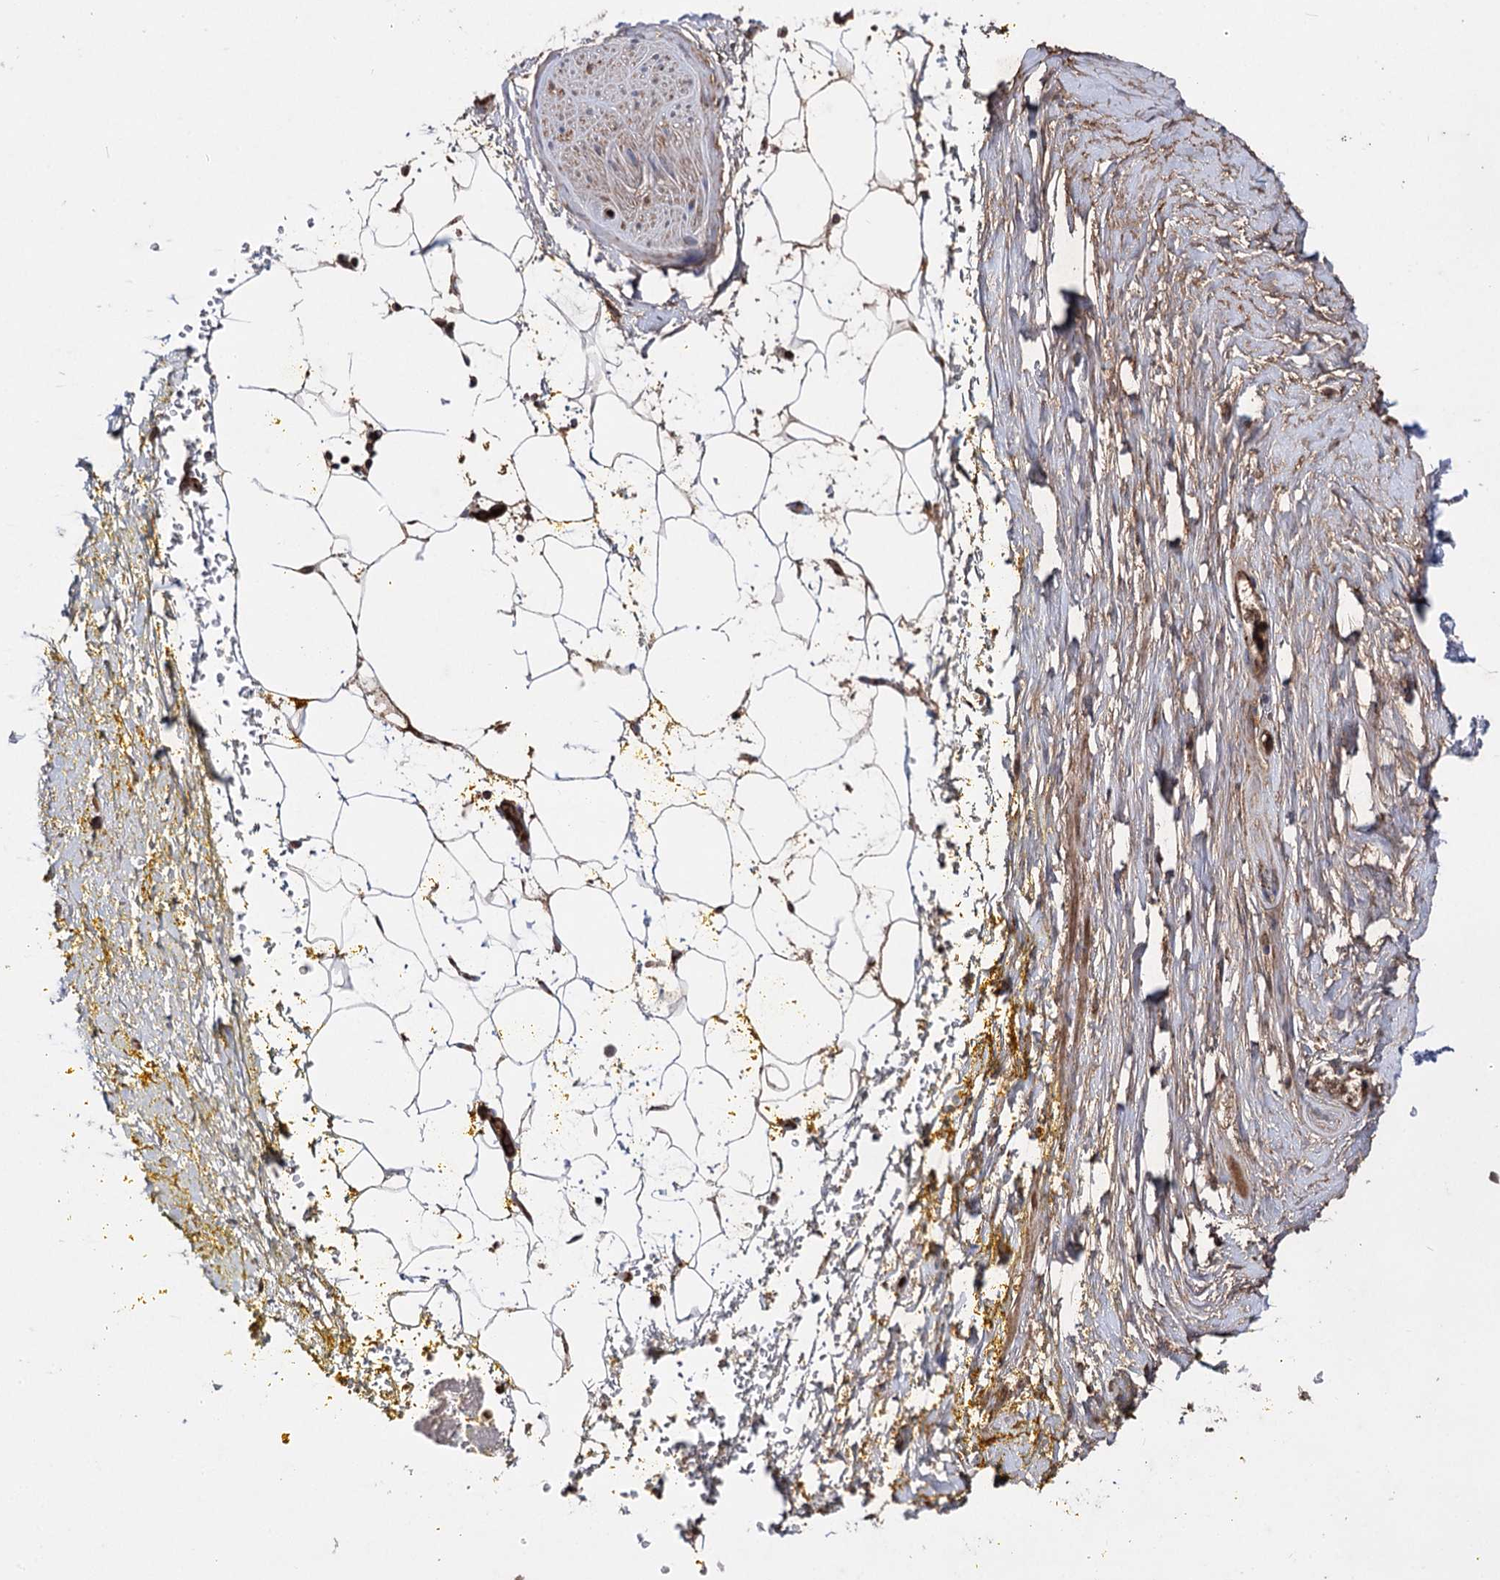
{"staining": {"intensity": "strong", "quantity": ">75%", "location": "cytoplasmic/membranous"}, "tissue": "adipose tissue", "cell_type": "Adipocytes", "image_type": "normal", "snomed": [{"axis": "morphology", "description": "Normal tissue, NOS"}, {"axis": "morphology", "description": "Adenocarcinoma, Low grade"}, {"axis": "topography", "description": "Prostate"}, {"axis": "topography", "description": "Peripheral nerve tissue"}], "caption": "Brown immunohistochemical staining in normal human adipose tissue shows strong cytoplasmic/membranous staining in approximately >75% of adipocytes. The protein of interest is stained brown, and the nuclei are stained in blue (DAB IHC with brightfield microscopy, high magnification).", "gene": "ARHGAP20", "patient": {"sex": "male", "age": 63}}